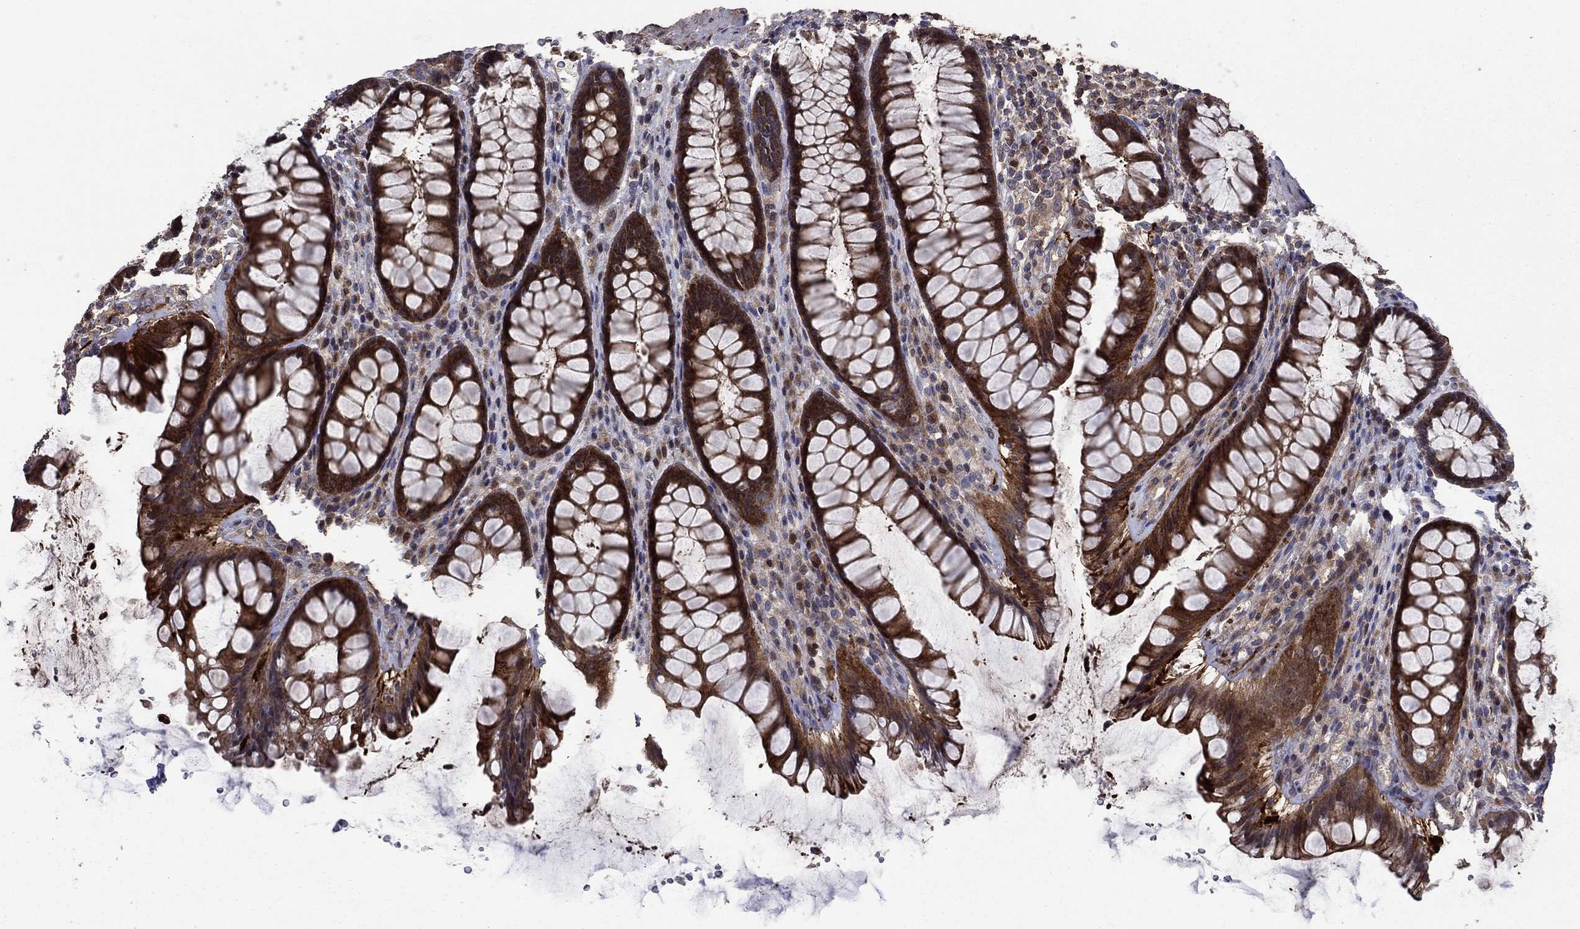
{"staining": {"intensity": "strong", "quantity": ">75%", "location": "cytoplasmic/membranous"}, "tissue": "rectum", "cell_type": "Glandular cells", "image_type": "normal", "snomed": [{"axis": "morphology", "description": "Normal tissue, NOS"}, {"axis": "topography", "description": "Rectum"}], "caption": "Immunohistochemical staining of benign rectum demonstrates strong cytoplasmic/membranous protein staining in approximately >75% of glandular cells.", "gene": "DVL1", "patient": {"sex": "male", "age": 72}}